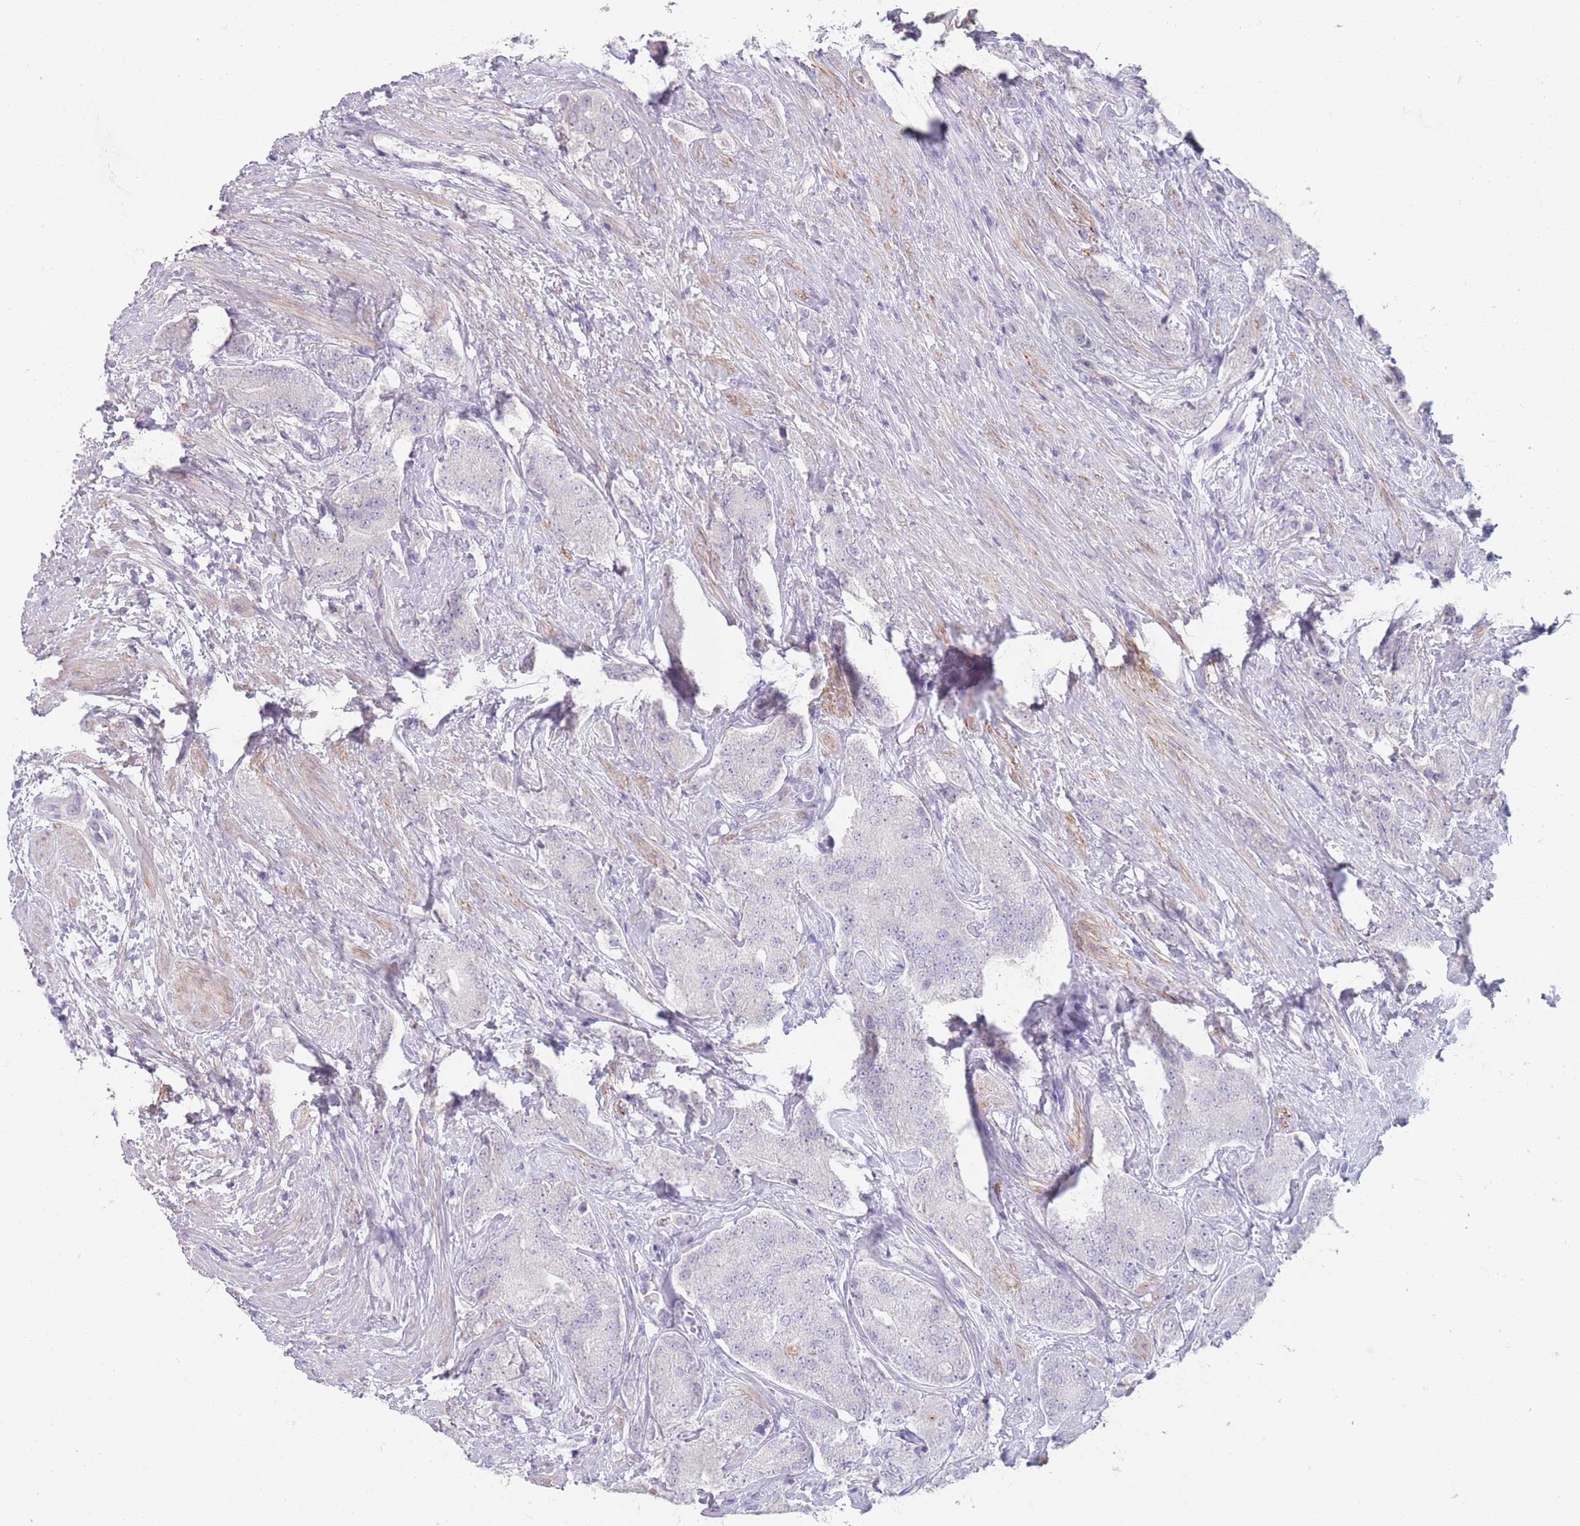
{"staining": {"intensity": "negative", "quantity": "none", "location": "none"}, "tissue": "prostate cancer", "cell_type": "Tumor cells", "image_type": "cancer", "snomed": [{"axis": "morphology", "description": "Adenocarcinoma, High grade"}, {"axis": "topography", "description": "Prostate"}], "caption": "A high-resolution histopathology image shows immunohistochemistry staining of adenocarcinoma (high-grade) (prostate), which exhibits no significant staining in tumor cells. The staining is performed using DAB brown chromogen with nuclei counter-stained in using hematoxylin.", "gene": "RHBG", "patient": {"sex": "male", "age": 71}}